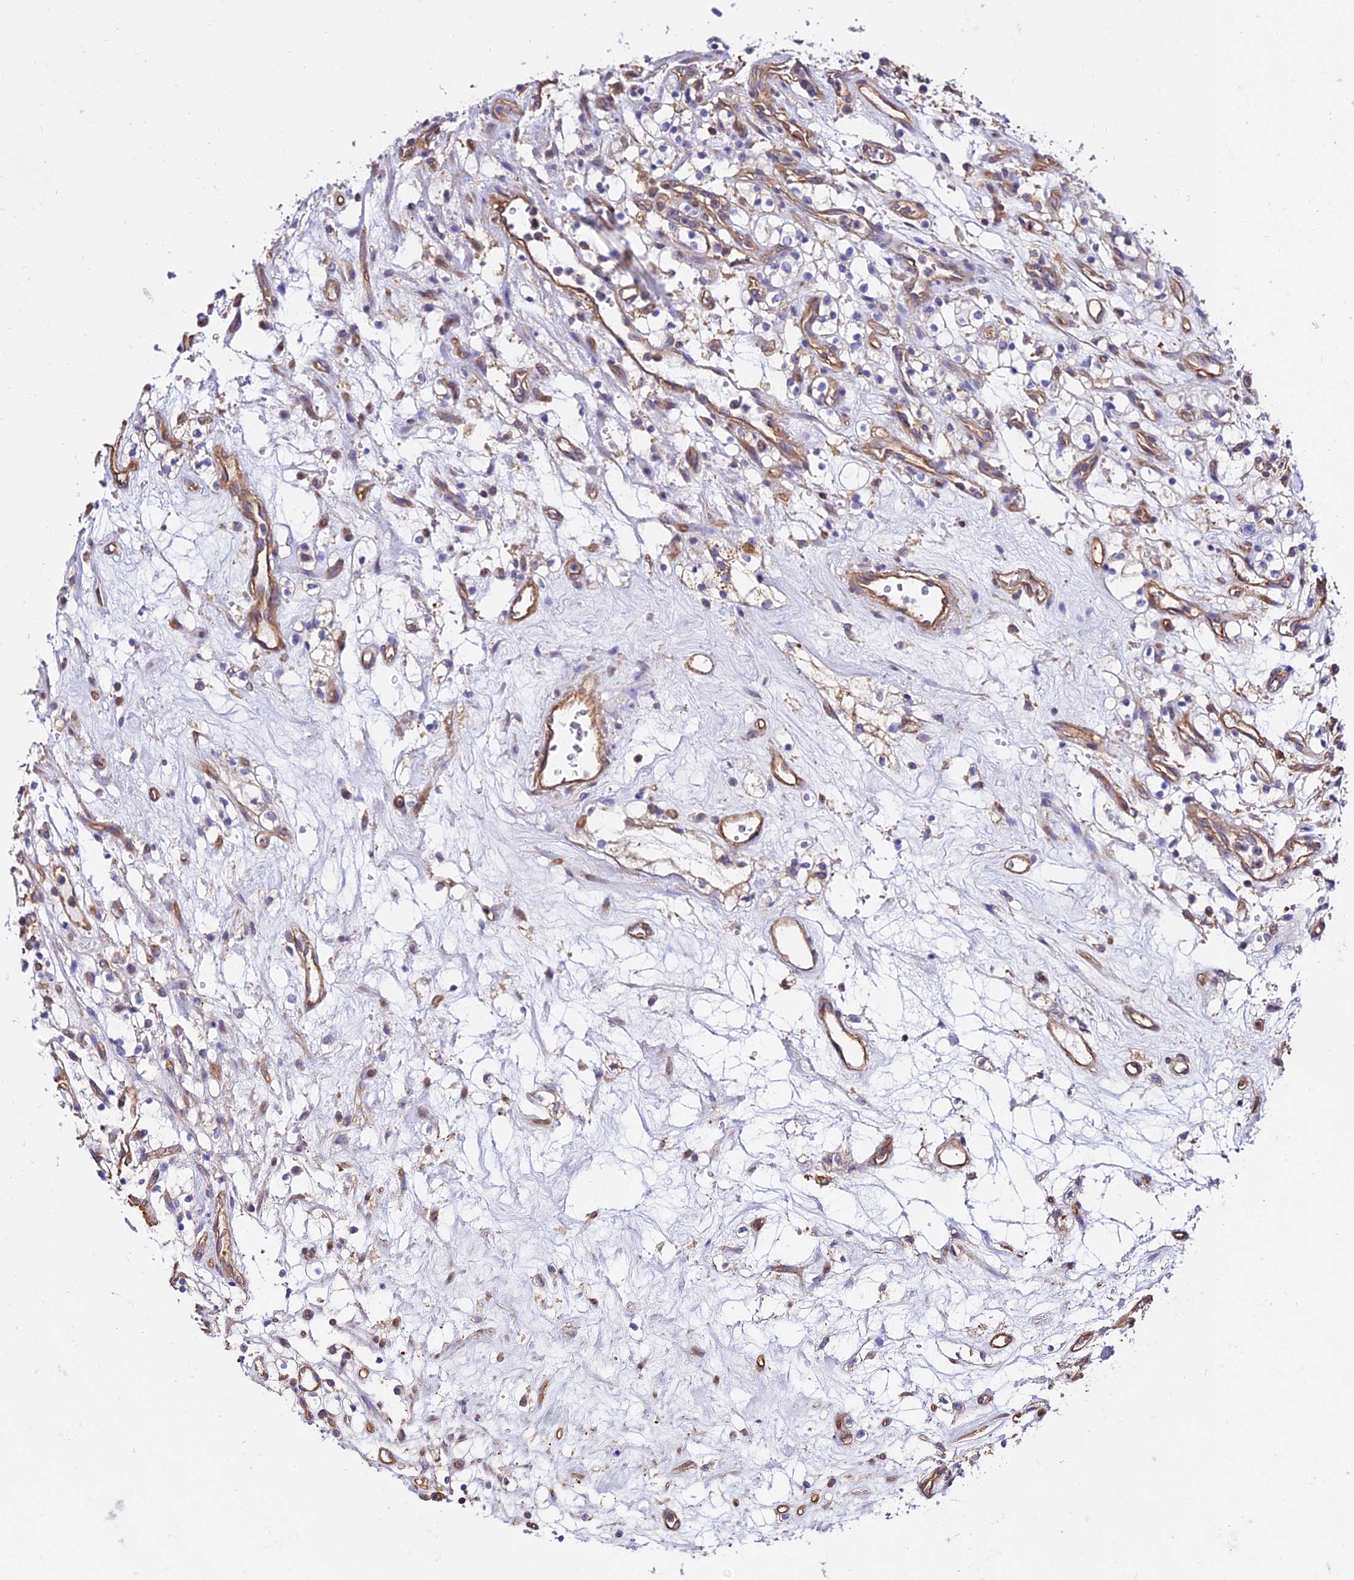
{"staining": {"intensity": "negative", "quantity": "none", "location": "none"}, "tissue": "renal cancer", "cell_type": "Tumor cells", "image_type": "cancer", "snomed": [{"axis": "morphology", "description": "Adenocarcinoma, NOS"}, {"axis": "topography", "description": "Kidney"}], "caption": "Immunohistochemistry of renal cancer shows no expression in tumor cells. (DAB immunohistochemistry (IHC) visualized using brightfield microscopy, high magnification).", "gene": "CALM2", "patient": {"sex": "female", "age": 69}}